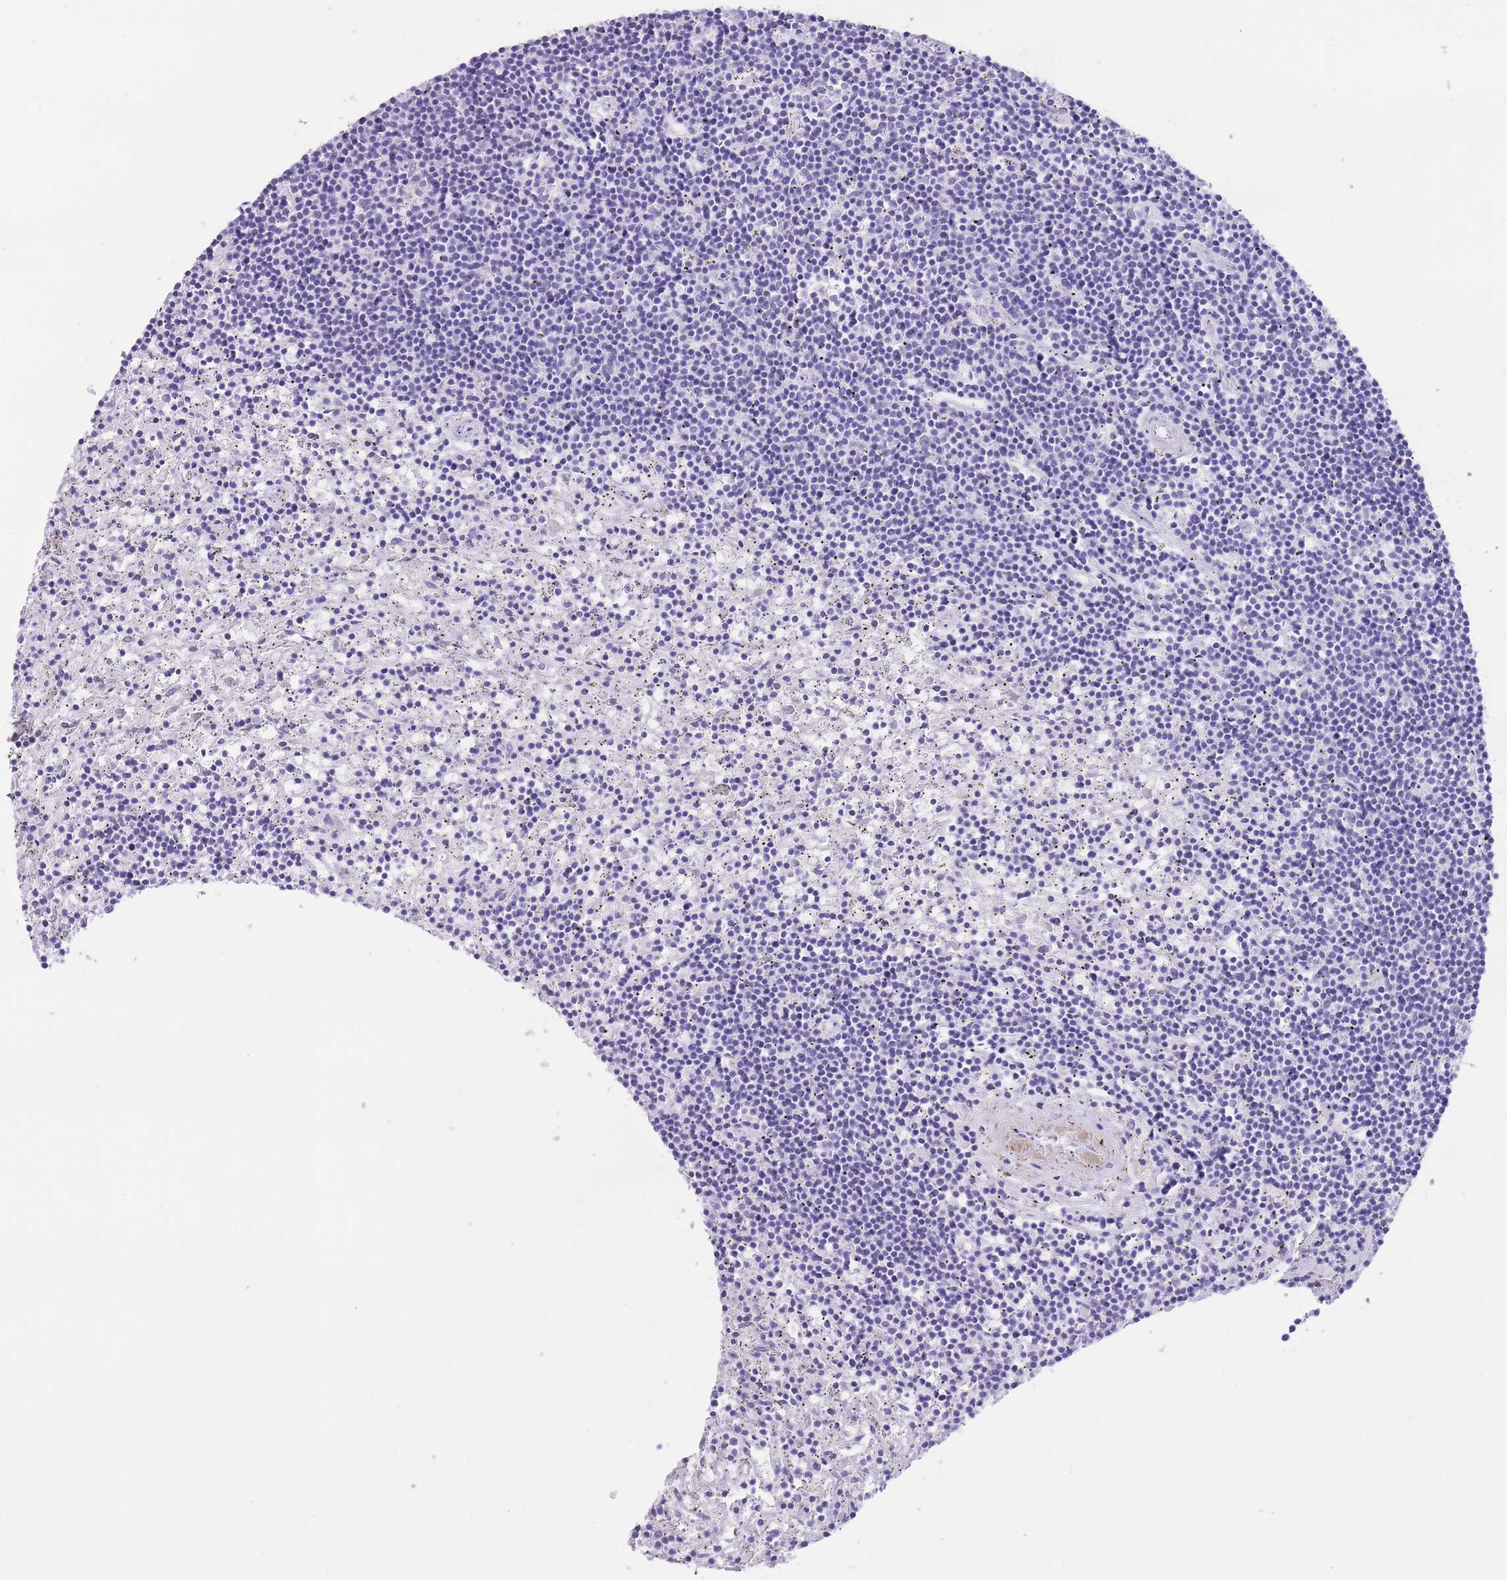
{"staining": {"intensity": "negative", "quantity": "none", "location": "none"}, "tissue": "lymphoma", "cell_type": "Tumor cells", "image_type": "cancer", "snomed": [{"axis": "morphology", "description": "Malignant lymphoma, non-Hodgkin's type, Low grade"}, {"axis": "topography", "description": "Spleen"}], "caption": "An image of human lymphoma is negative for staining in tumor cells. (Brightfield microscopy of DAB IHC at high magnification).", "gene": "RAI2", "patient": {"sex": "male", "age": 76}}